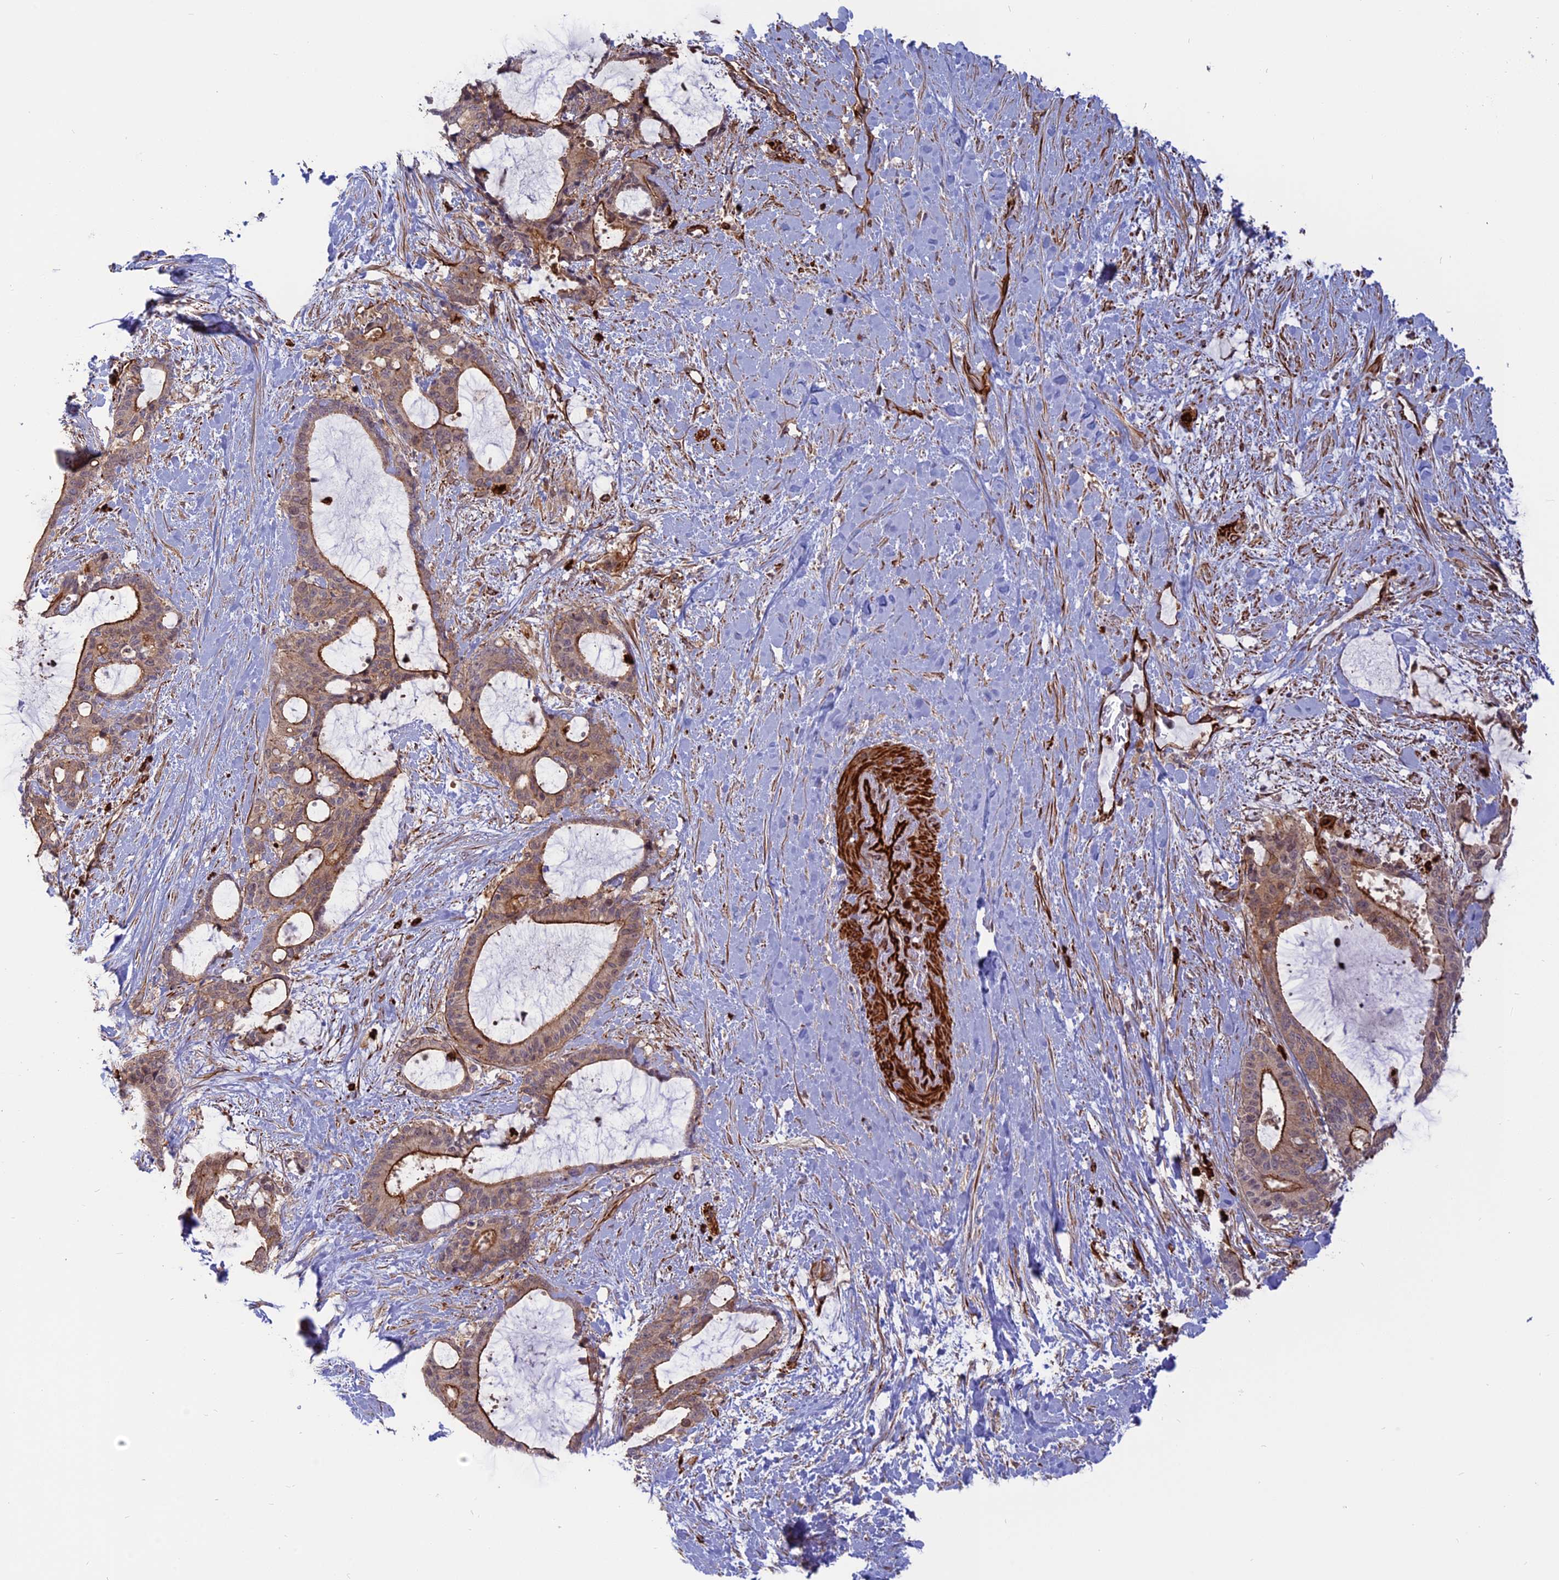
{"staining": {"intensity": "moderate", "quantity": "25%-75%", "location": "cytoplasmic/membranous"}, "tissue": "liver cancer", "cell_type": "Tumor cells", "image_type": "cancer", "snomed": [{"axis": "morphology", "description": "Normal tissue, NOS"}, {"axis": "morphology", "description": "Cholangiocarcinoma"}, {"axis": "topography", "description": "Liver"}, {"axis": "topography", "description": "Peripheral nerve tissue"}], "caption": "This micrograph reveals immunohistochemistry (IHC) staining of human liver cancer (cholangiocarcinoma), with medium moderate cytoplasmic/membranous staining in approximately 25%-75% of tumor cells.", "gene": "PHLDB3", "patient": {"sex": "female", "age": 73}}